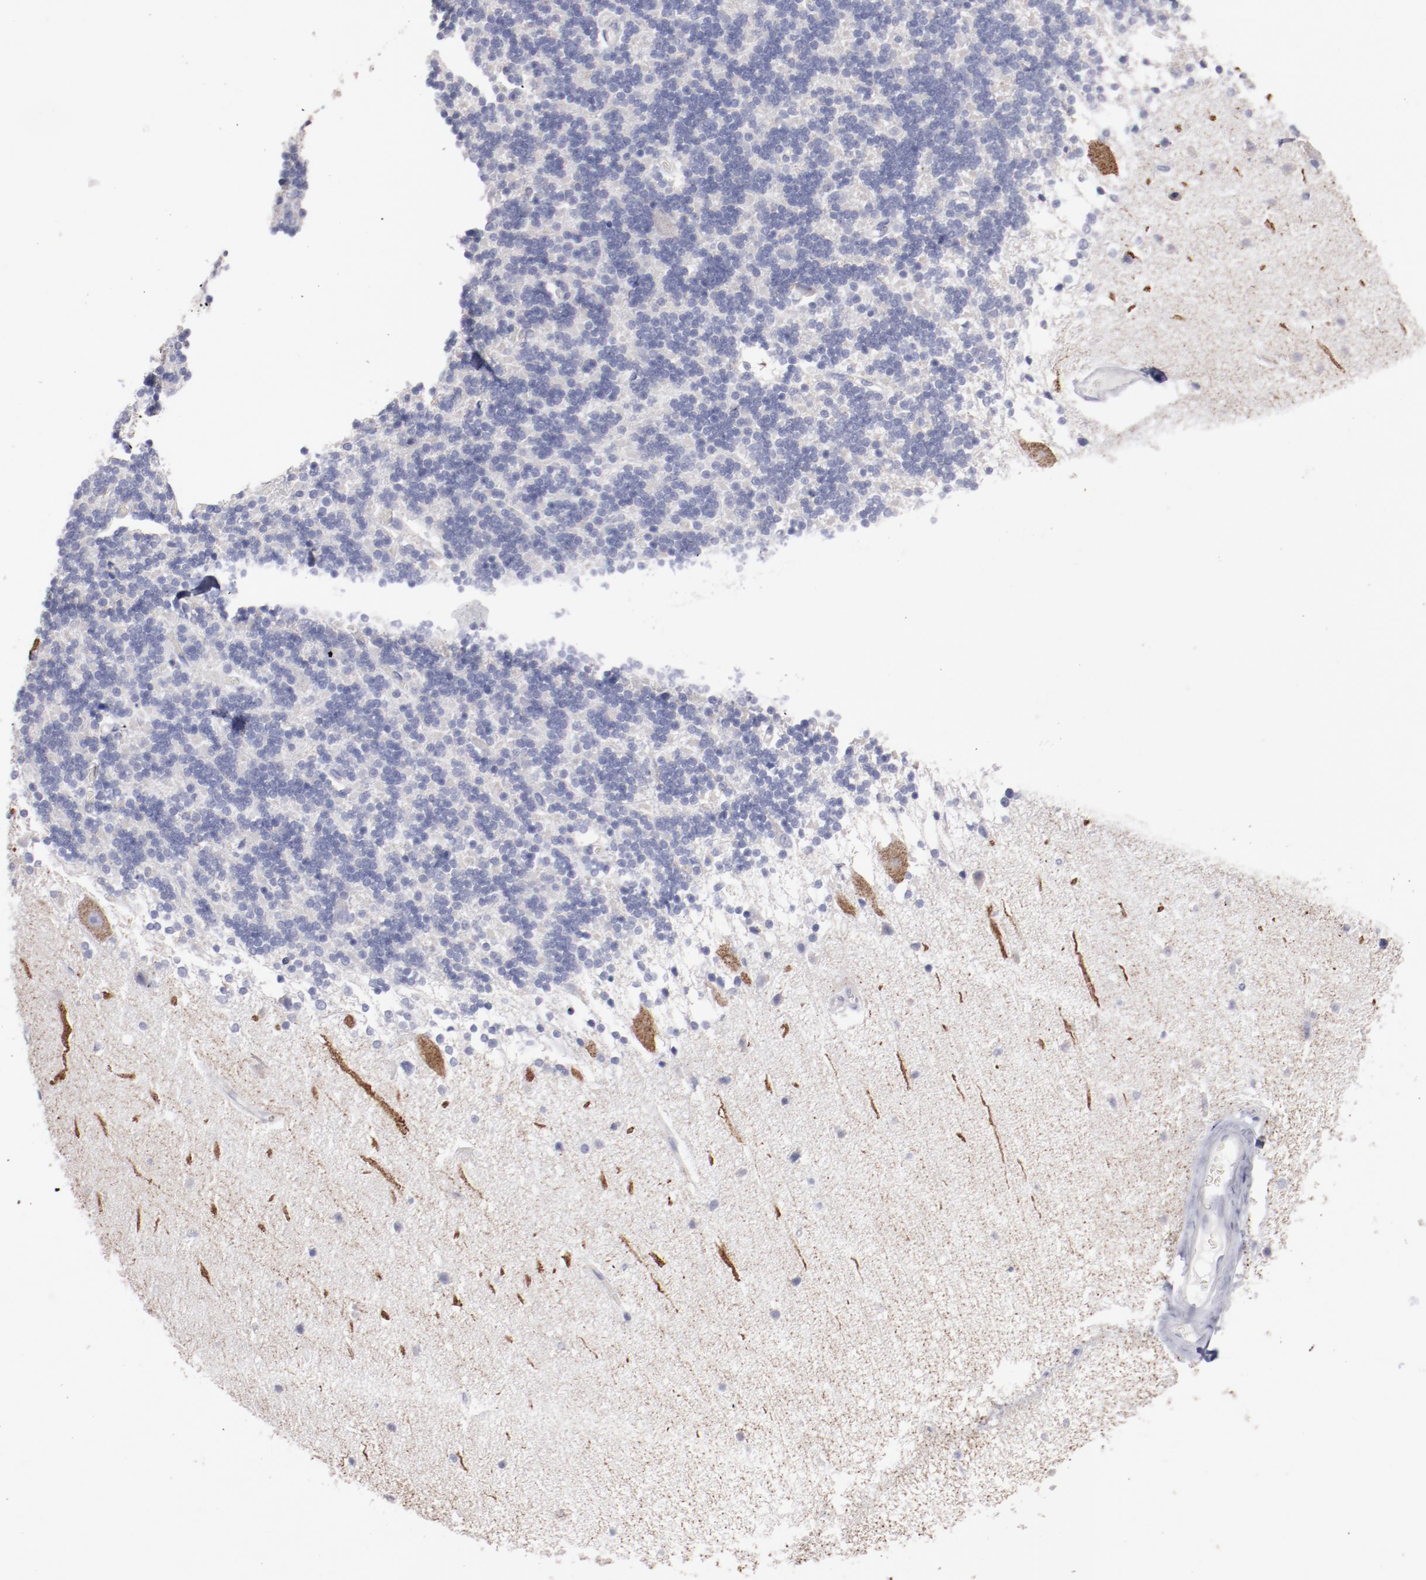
{"staining": {"intensity": "negative", "quantity": "none", "location": "none"}, "tissue": "cerebellum", "cell_type": "Cells in granular layer", "image_type": "normal", "snomed": [{"axis": "morphology", "description": "Normal tissue, NOS"}, {"axis": "topography", "description": "Cerebellum"}], "caption": "A photomicrograph of cerebellum stained for a protein shows no brown staining in cells in granular layer. (DAB immunohistochemistry visualized using brightfield microscopy, high magnification).", "gene": "FGR", "patient": {"sex": "female", "age": 54}}